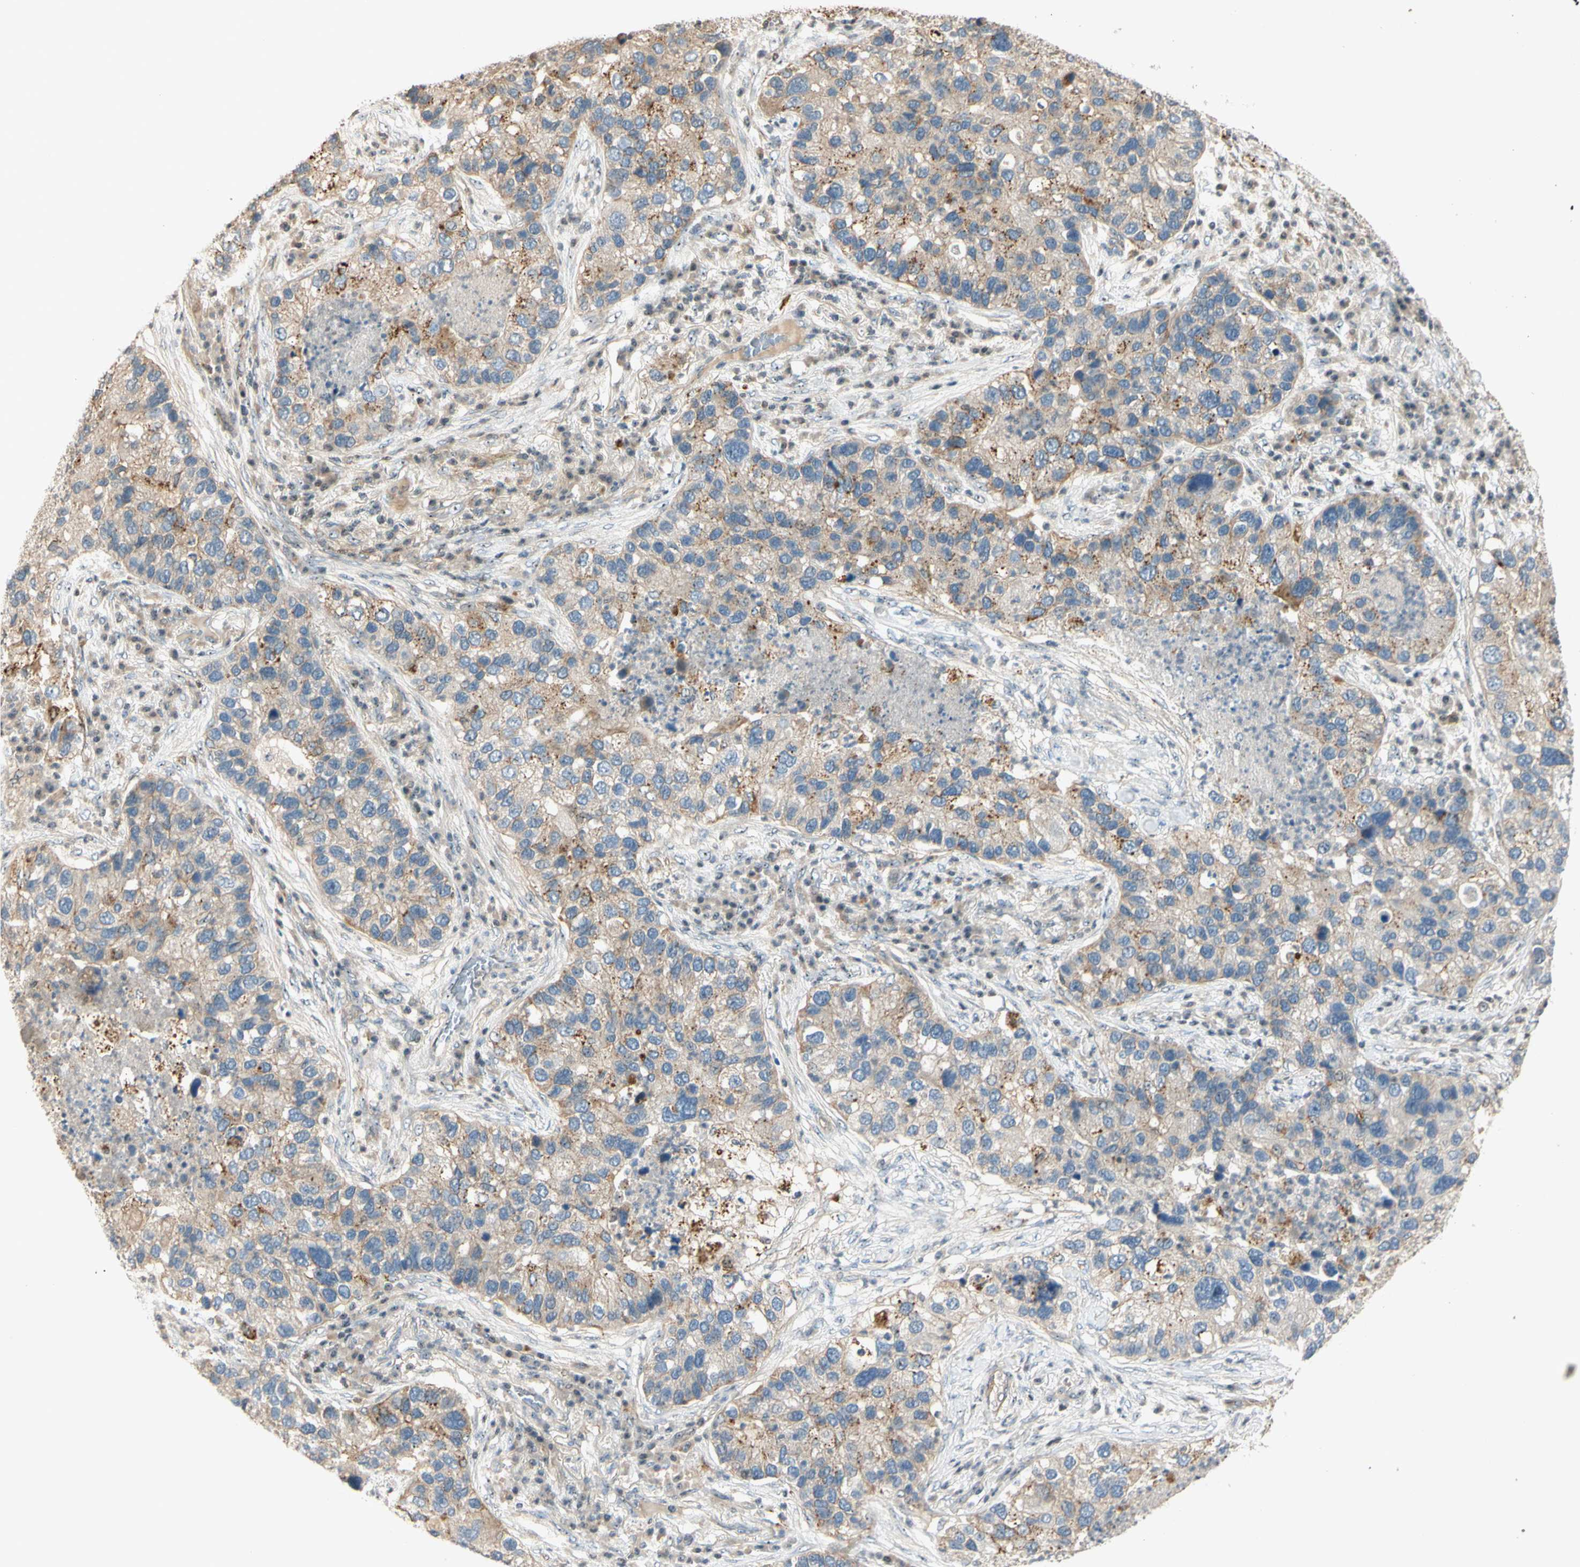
{"staining": {"intensity": "weak", "quantity": ">75%", "location": "cytoplasmic/membranous"}, "tissue": "lung cancer", "cell_type": "Tumor cells", "image_type": "cancer", "snomed": [{"axis": "morphology", "description": "Normal tissue, NOS"}, {"axis": "morphology", "description": "Adenocarcinoma, NOS"}, {"axis": "topography", "description": "Bronchus"}, {"axis": "topography", "description": "Lung"}], "caption": "Lung cancer stained with DAB IHC shows low levels of weak cytoplasmic/membranous expression in approximately >75% of tumor cells.", "gene": "NFYA", "patient": {"sex": "male", "age": 54}}